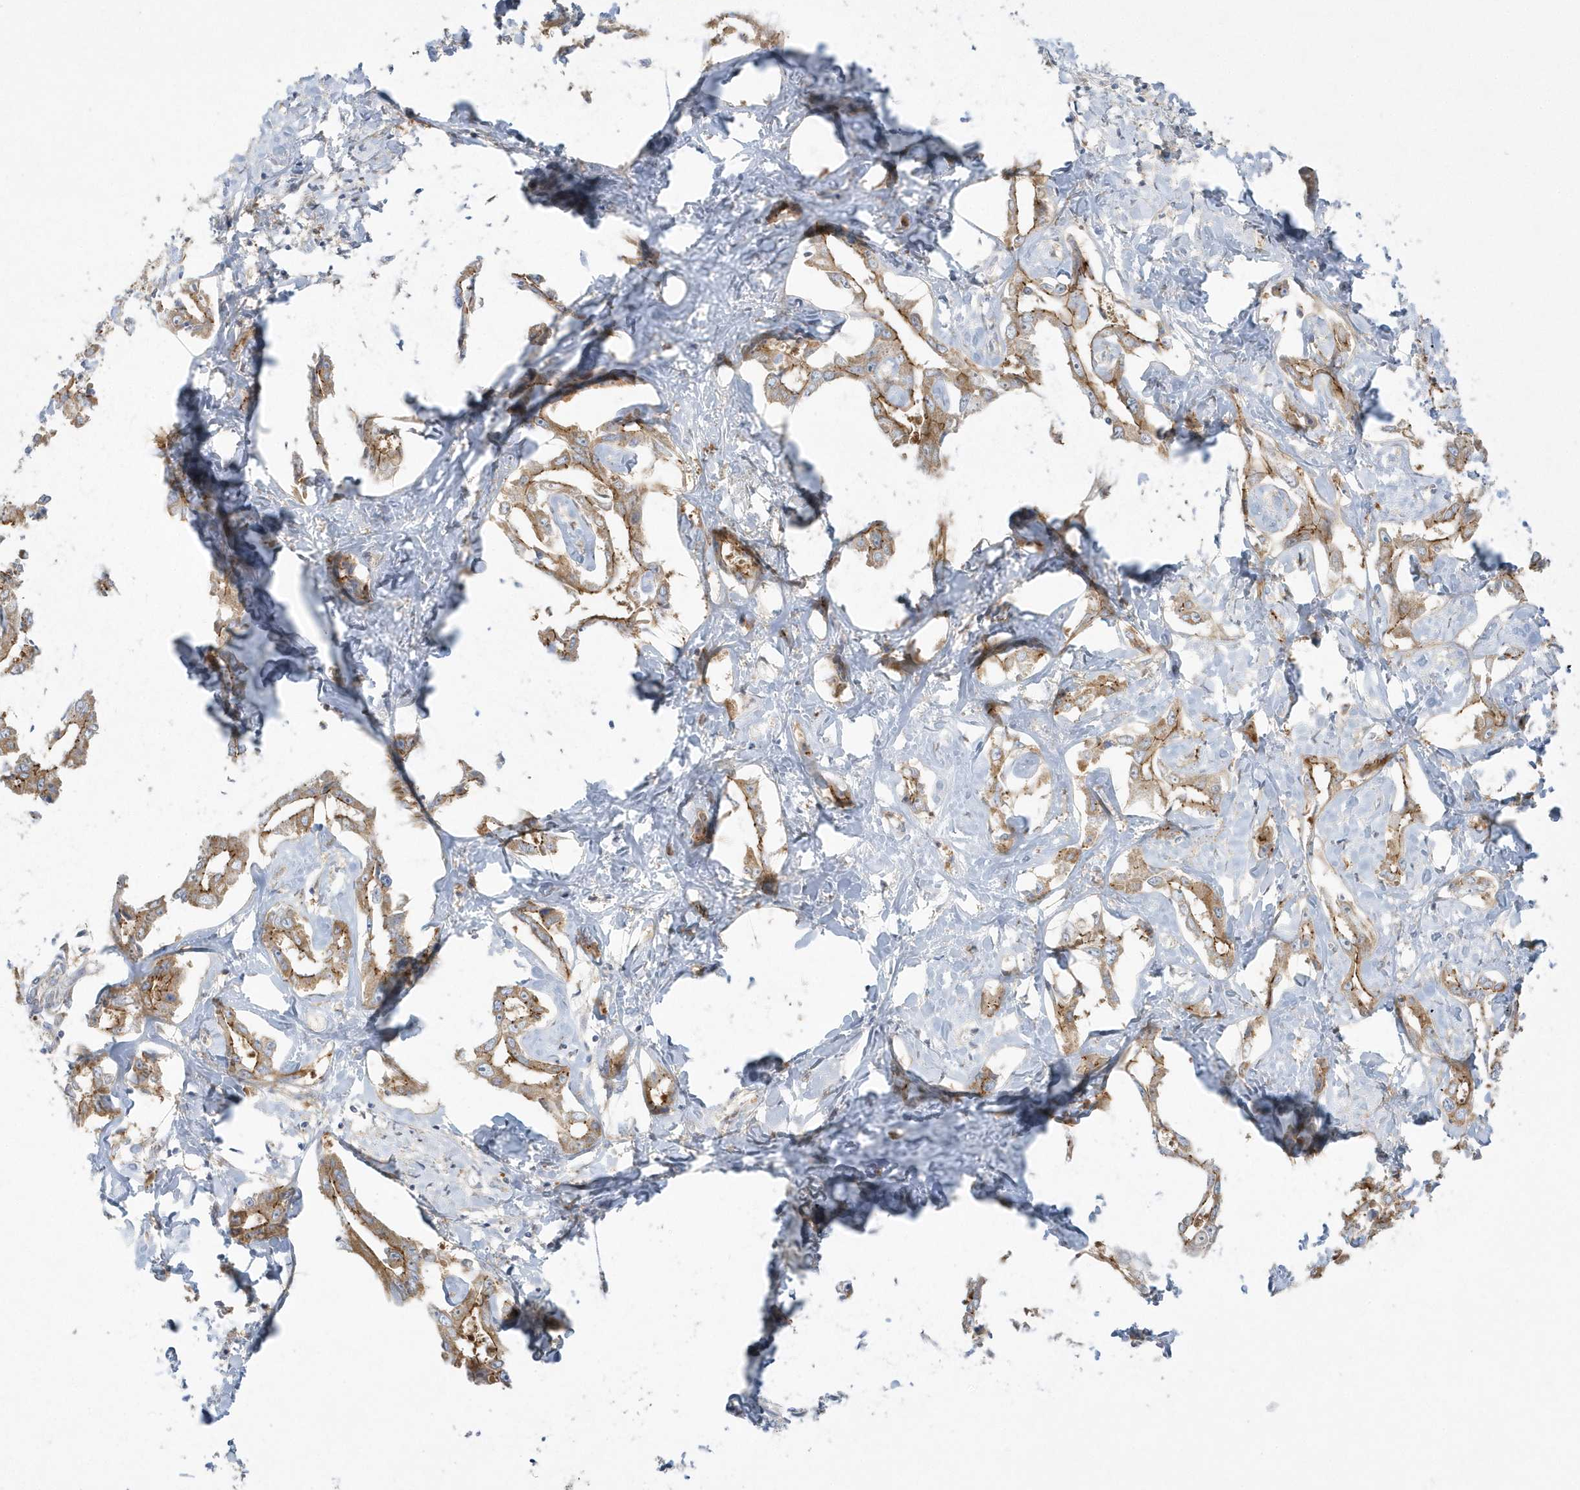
{"staining": {"intensity": "moderate", "quantity": ">75%", "location": "cytoplasmic/membranous"}, "tissue": "liver cancer", "cell_type": "Tumor cells", "image_type": "cancer", "snomed": [{"axis": "morphology", "description": "Cholangiocarcinoma"}, {"axis": "topography", "description": "Liver"}], "caption": "IHC of human cholangiocarcinoma (liver) shows medium levels of moderate cytoplasmic/membranous expression in about >75% of tumor cells.", "gene": "DNAJC18", "patient": {"sex": "male", "age": 59}}